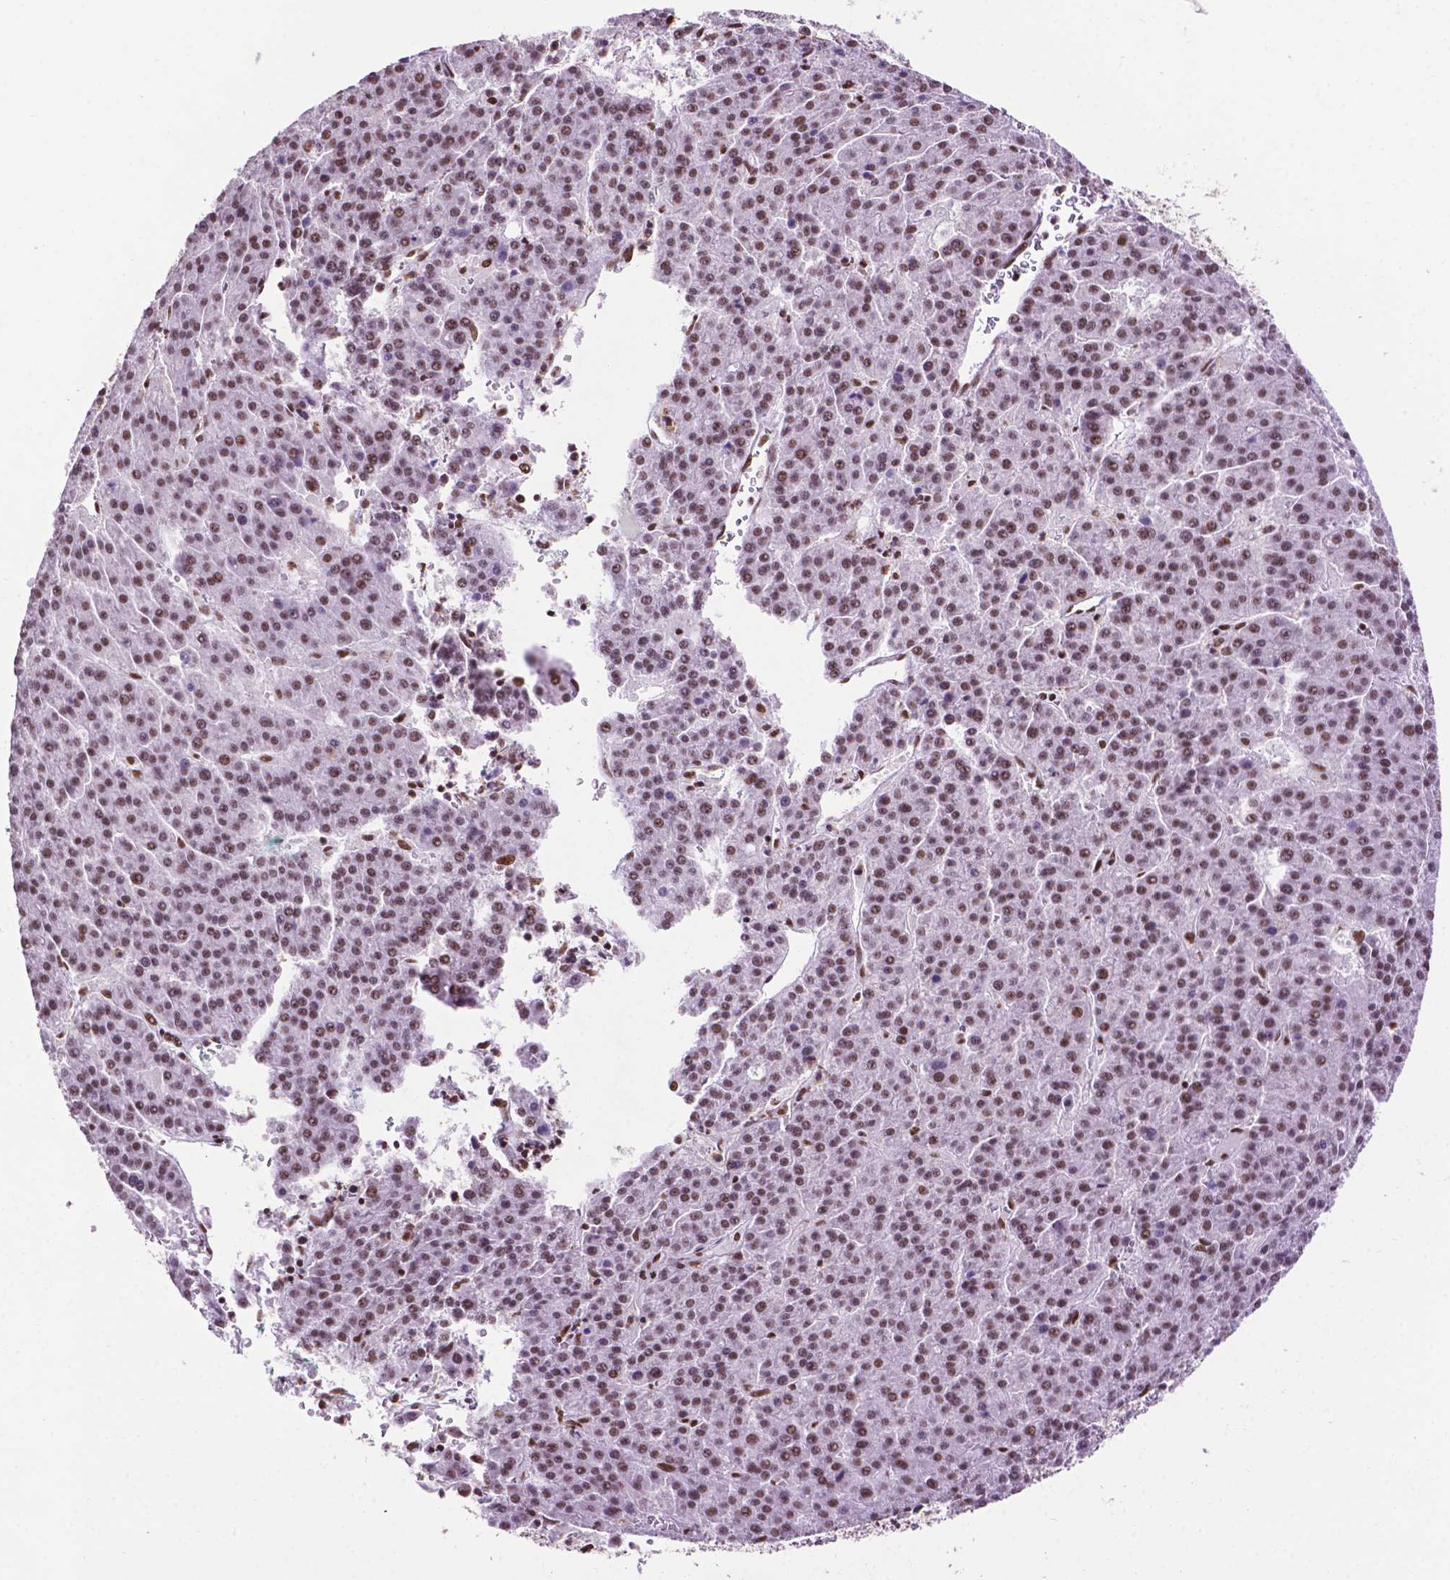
{"staining": {"intensity": "moderate", "quantity": ">75%", "location": "nuclear"}, "tissue": "liver cancer", "cell_type": "Tumor cells", "image_type": "cancer", "snomed": [{"axis": "morphology", "description": "Carcinoma, Hepatocellular, NOS"}, {"axis": "topography", "description": "Liver"}], "caption": "Protein expression analysis of human liver cancer (hepatocellular carcinoma) reveals moderate nuclear positivity in approximately >75% of tumor cells. (Brightfield microscopy of DAB IHC at high magnification).", "gene": "CCAR2", "patient": {"sex": "female", "age": 58}}